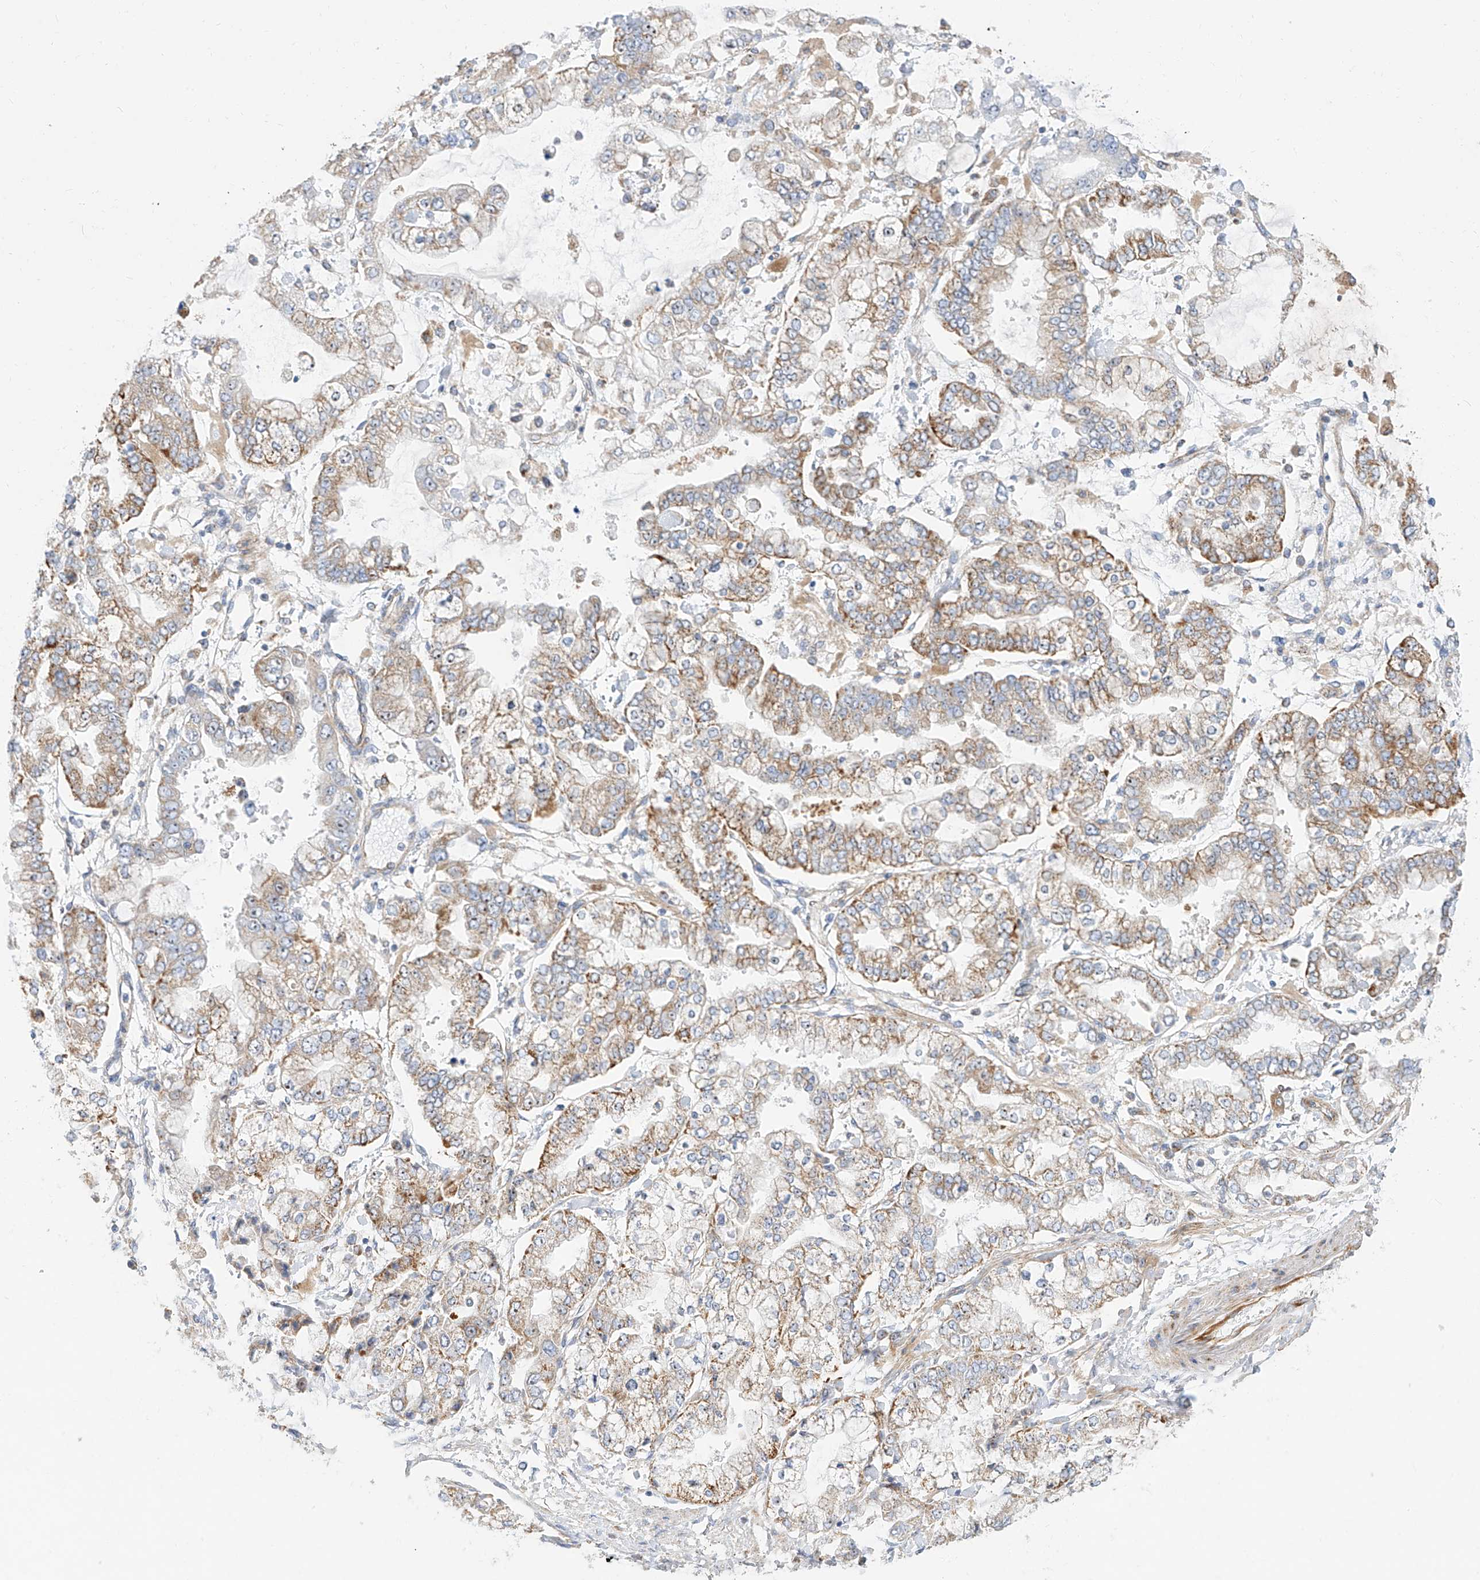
{"staining": {"intensity": "moderate", "quantity": "25%-75%", "location": "cytoplasmic/membranous"}, "tissue": "stomach cancer", "cell_type": "Tumor cells", "image_type": "cancer", "snomed": [{"axis": "morphology", "description": "Normal tissue, NOS"}, {"axis": "morphology", "description": "Adenocarcinoma, NOS"}, {"axis": "topography", "description": "Stomach, upper"}, {"axis": "topography", "description": "Stomach"}], "caption": "DAB immunohistochemical staining of stomach adenocarcinoma shows moderate cytoplasmic/membranous protein staining in approximately 25%-75% of tumor cells.", "gene": "CST9", "patient": {"sex": "male", "age": 76}}